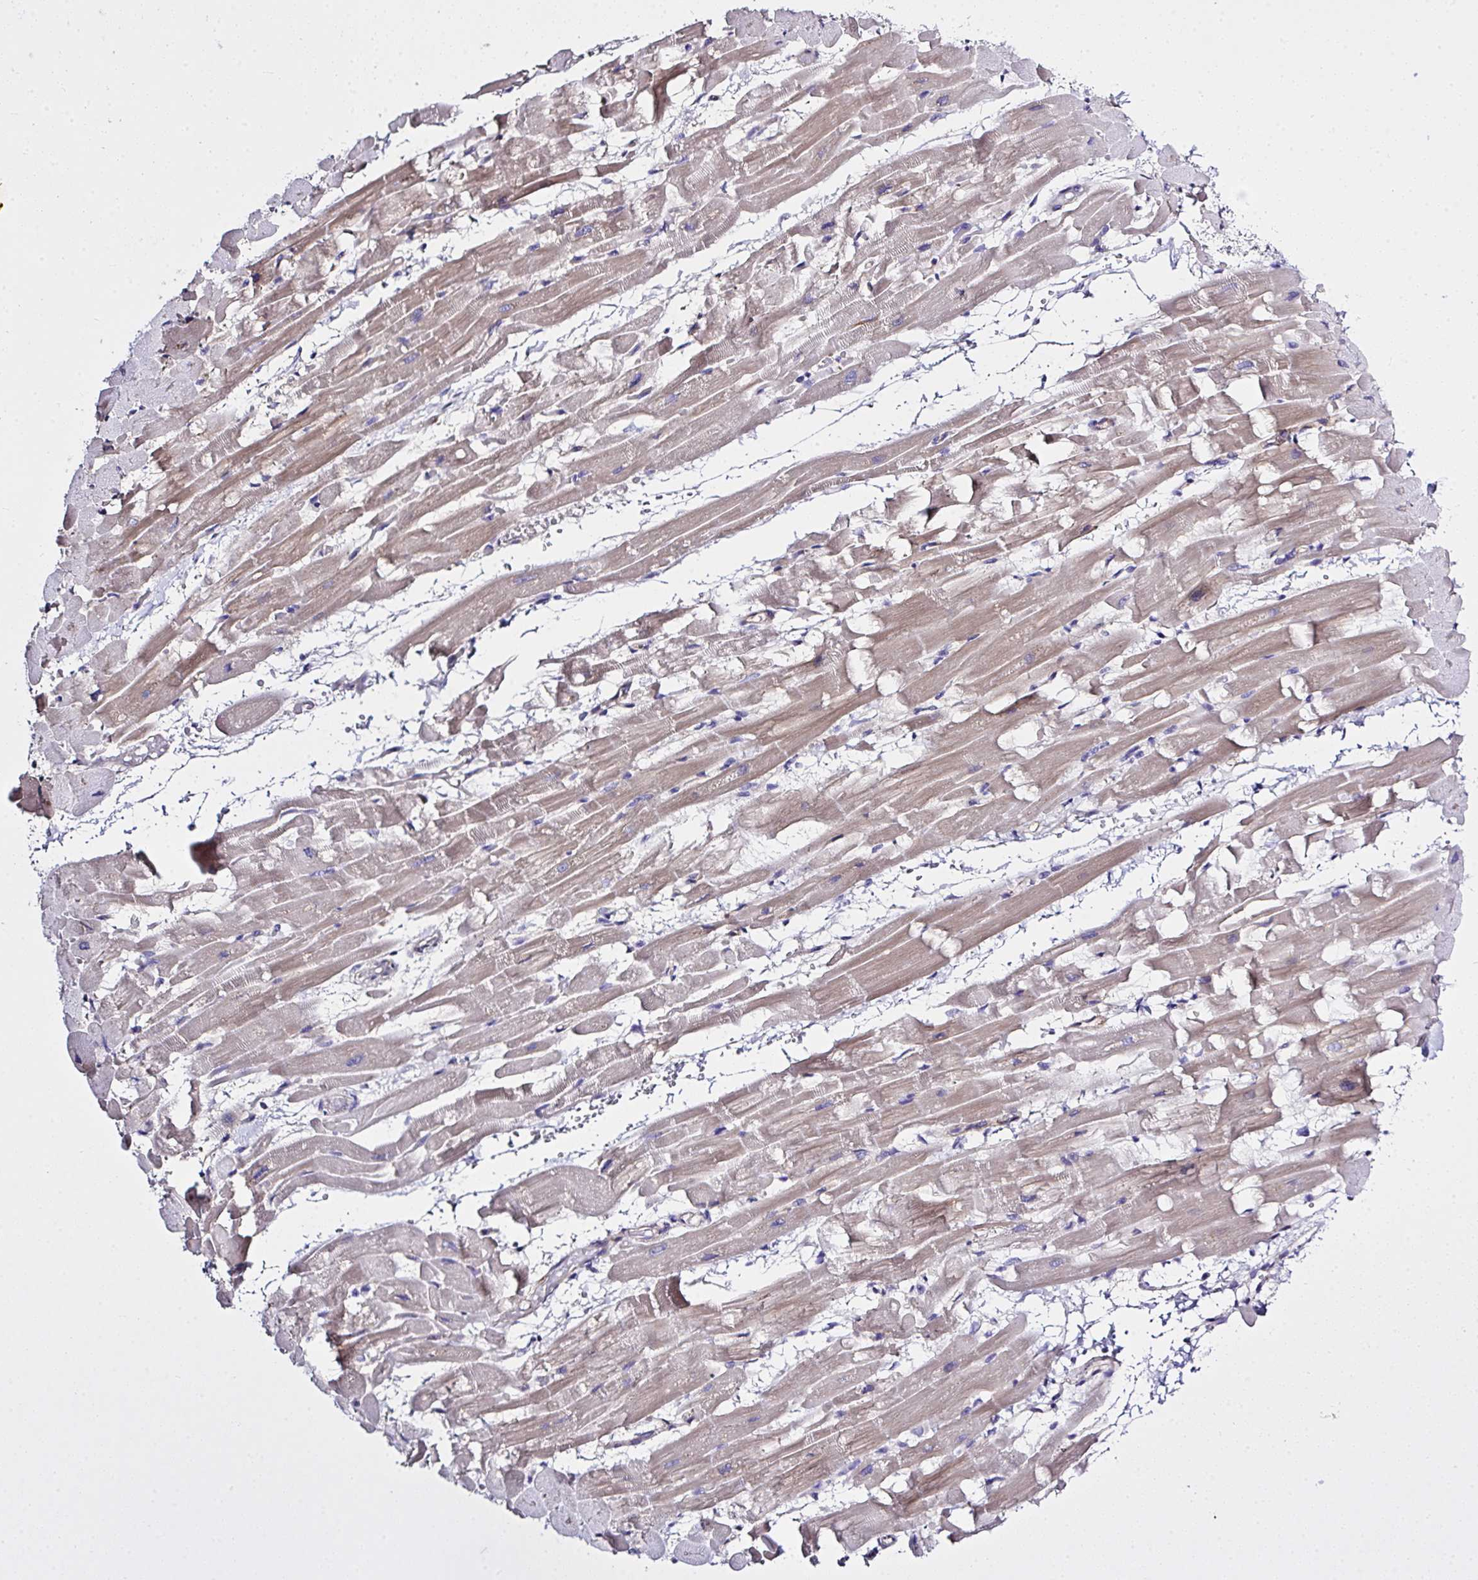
{"staining": {"intensity": "weak", "quantity": "25%-75%", "location": "cytoplasmic/membranous"}, "tissue": "heart muscle", "cell_type": "Cardiomyocytes", "image_type": "normal", "snomed": [{"axis": "morphology", "description": "Normal tissue, NOS"}, {"axis": "topography", "description": "Heart"}], "caption": "Approximately 25%-75% of cardiomyocytes in benign heart muscle reveal weak cytoplasmic/membranous protein expression as visualized by brown immunohistochemical staining.", "gene": "ZNF813", "patient": {"sex": "male", "age": 37}}